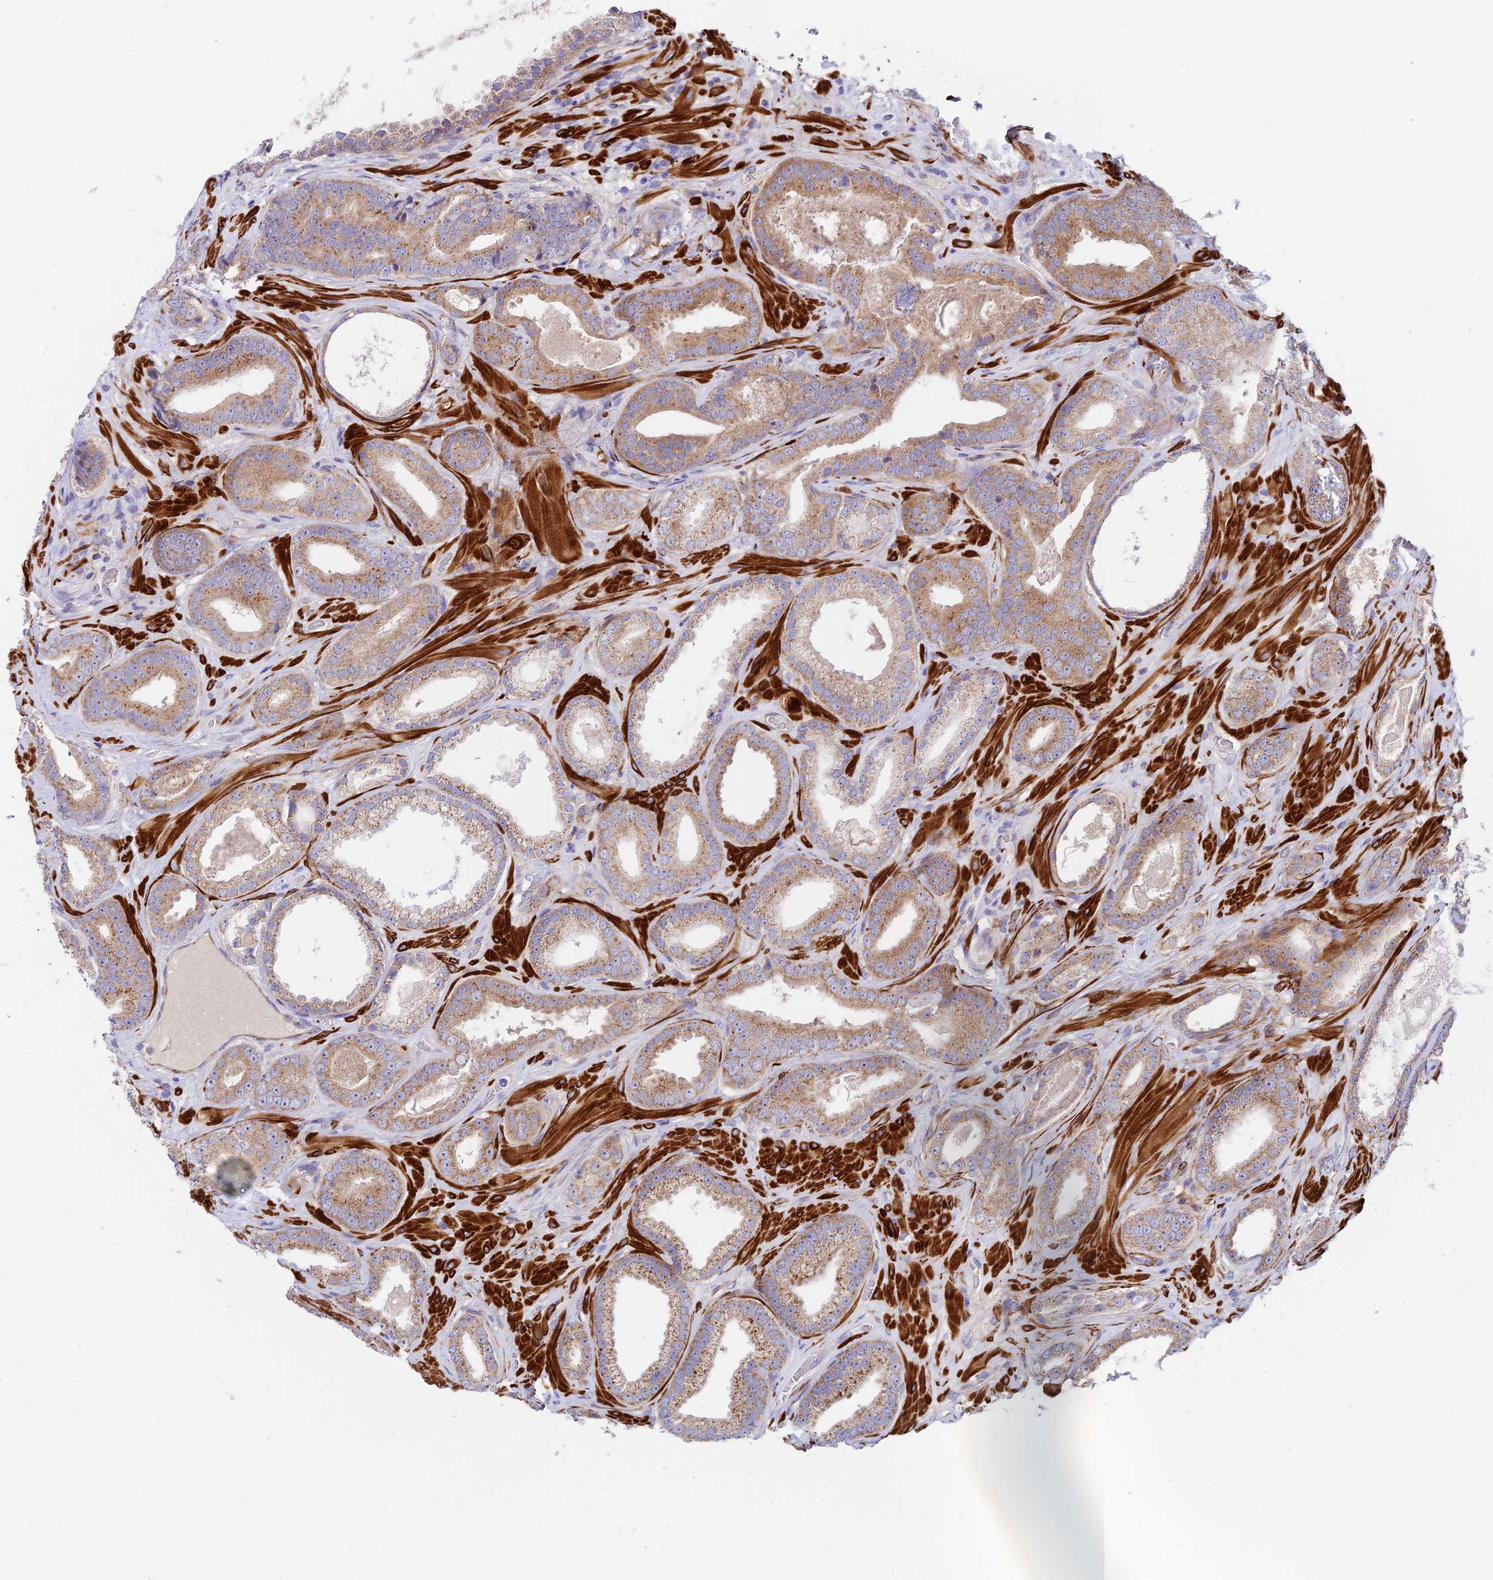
{"staining": {"intensity": "moderate", "quantity": "25%-75%", "location": "cytoplasmic/membranous"}, "tissue": "prostate cancer", "cell_type": "Tumor cells", "image_type": "cancer", "snomed": [{"axis": "morphology", "description": "Adenocarcinoma, Low grade"}, {"axis": "topography", "description": "Prostate"}], "caption": "A brown stain shows moderate cytoplasmic/membranous expression of a protein in prostate cancer (low-grade adenocarcinoma) tumor cells.", "gene": "ANKRD50", "patient": {"sex": "male", "age": 57}}